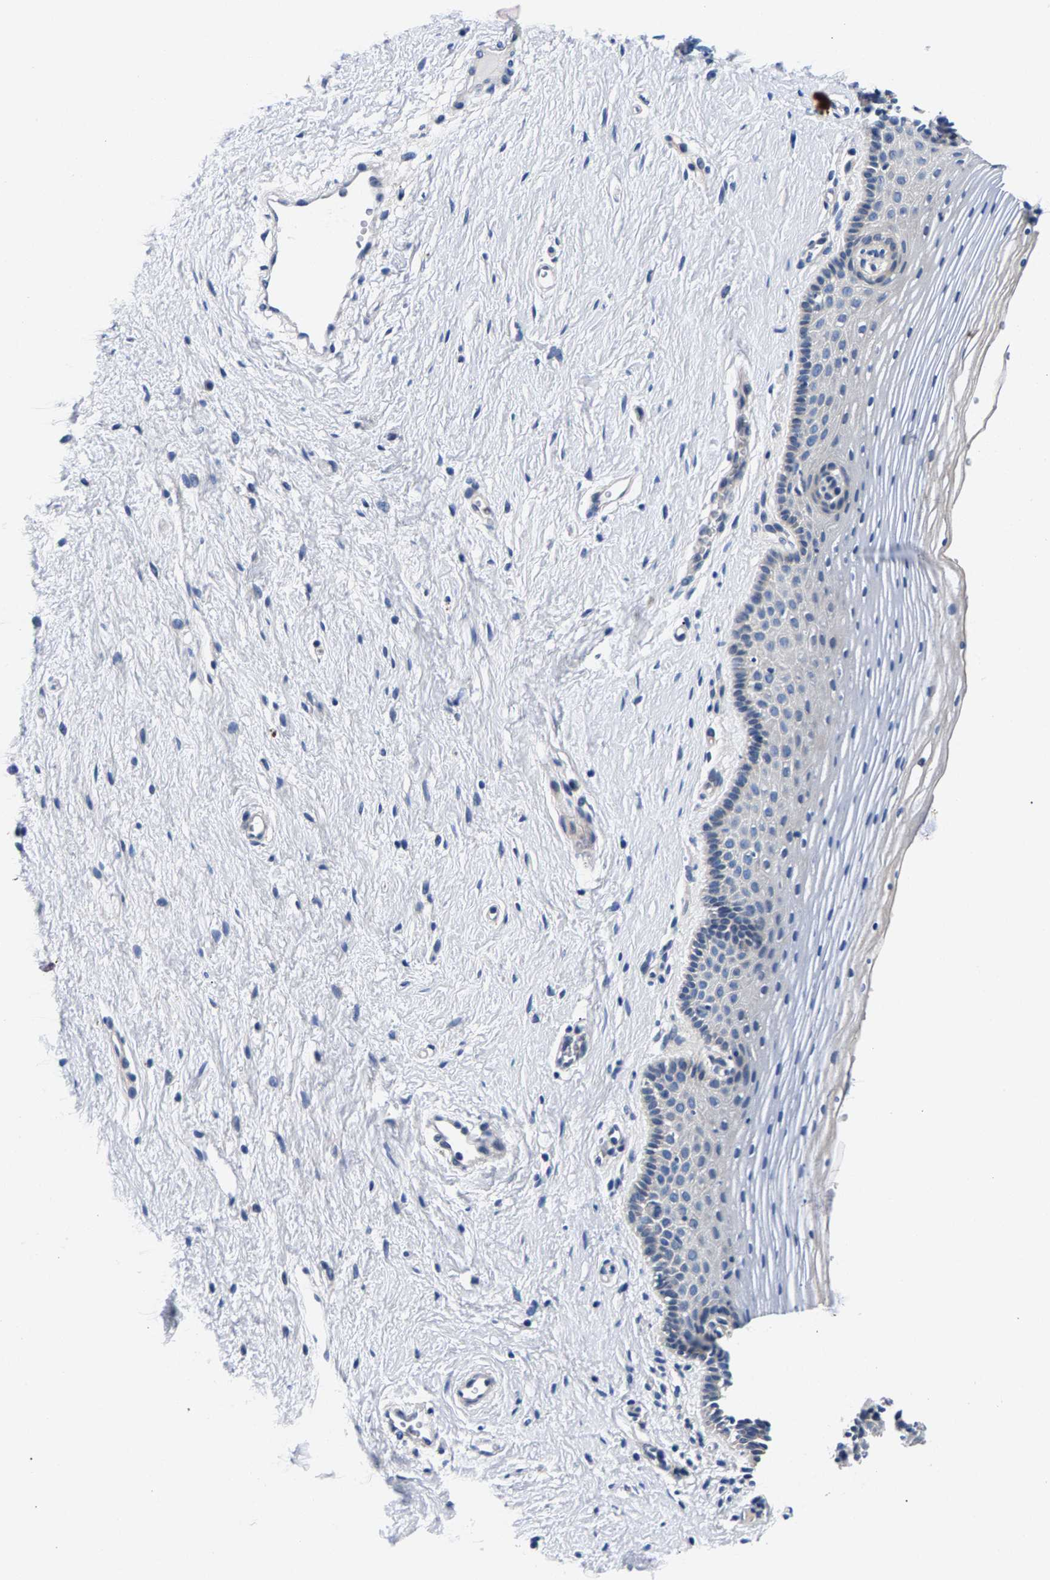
{"staining": {"intensity": "negative", "quantity": "none", "location": "none"}, "tissue": "vagina", "cell_type": "Squamous epithelial cells", "image_type": "normal", "snomed": [{"axis": "morphology", "description": "Normal tissue, NOS"}, {"axis": "topography", "description": "Vagina"}], "caption": "Unremarkable vagina was stained to show a protein in brown. There is no significant staining in squamous epithelial cells.", "gene": "P2RY4", "patient": {"sex": "female", "age": 32}}